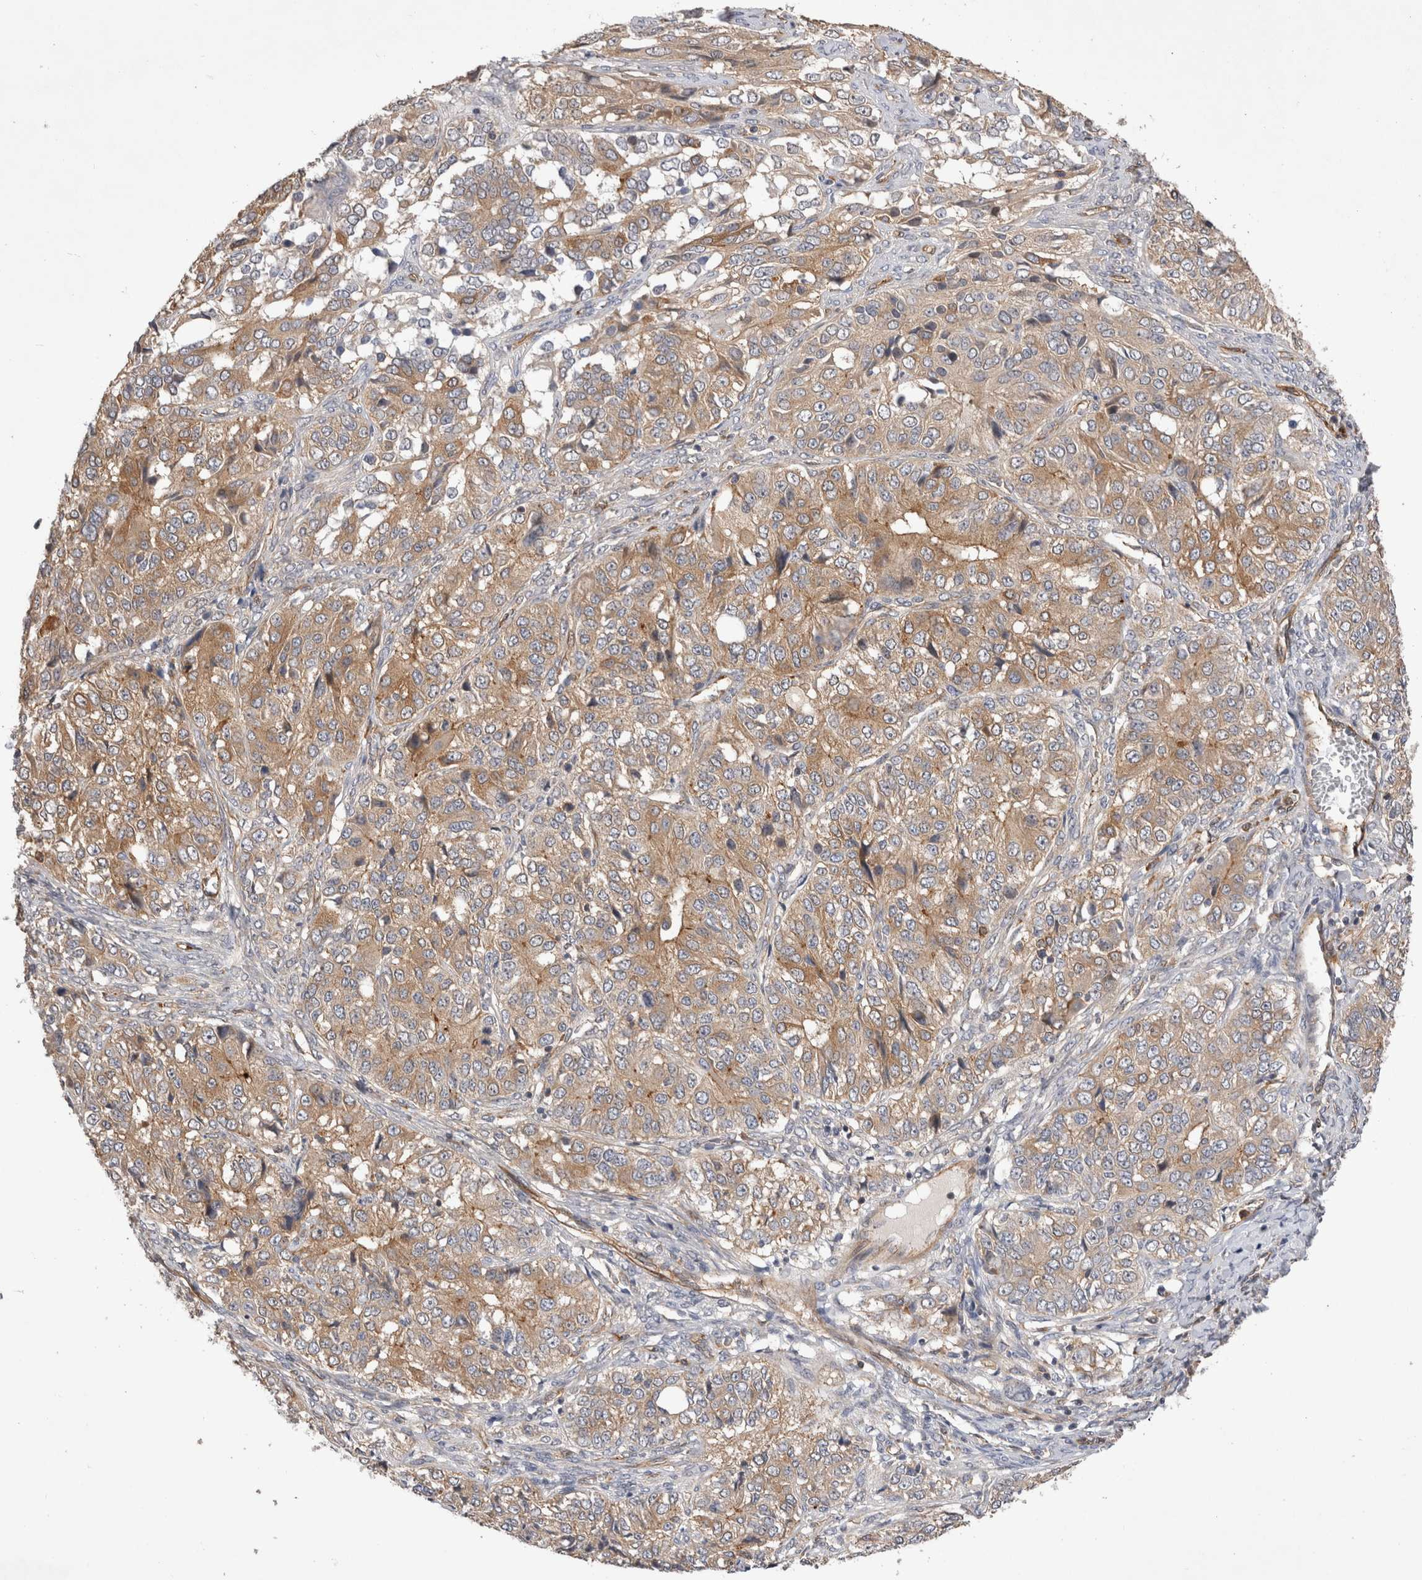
{"staining": {"intensity": "moderate", "quantity": ">75%", "location": "cytoplasmic/membranous"}, "tissue": "ovarian cancer", "cell_type": "Tumor cells", "image_type": "cancer", "snomed": [{"axis": "morphology", "description": "Carcinoma, endometroid"}, {"axis": "topography", "description": "Ovary"}], "caption": "IHC staining of ovarian cancer, which displays medium levels of moderate cytoplasmic/membranous positivity in approximately >75% of tumor cells indicating moderate cytoplasmic/membranous protein staining. The staining was performed using DAB (brown) for protein detection and nuclei were counterstained in hematoxylin (blue).", "gene": "BNIP2", "patient": {"sex": "female", "age": 51}}